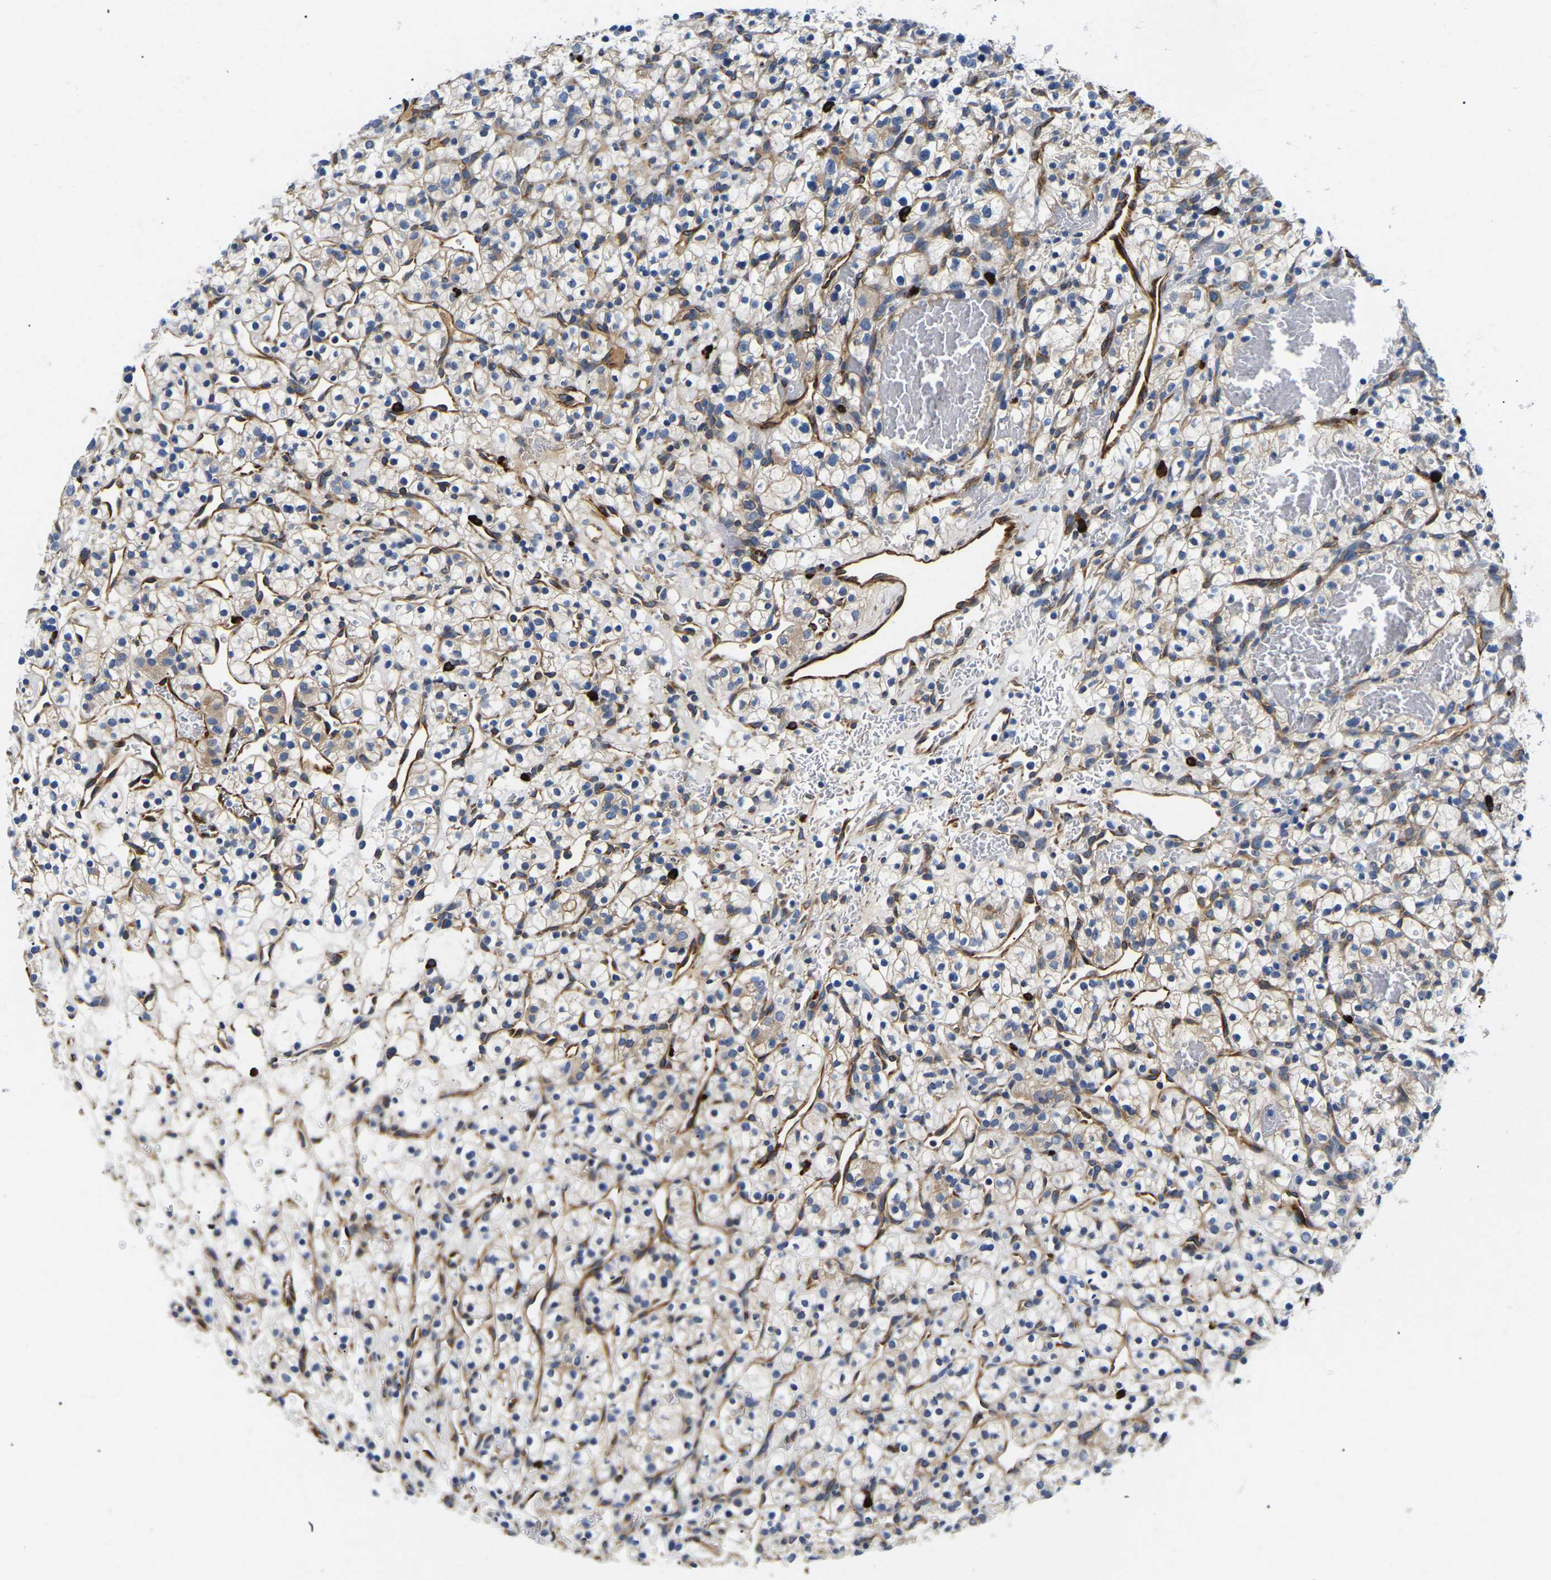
{"staining": {"intensity": "weak", "quantity": "<25%", "location": "cytoplasmic/membranous"}, "tissue": "renal cancer", "cell_type": "Tumor cells", "image_type": "cancer", "snomed": [{"axis": "morphology", "description": "Adenocarcinoma, NOS"}, {"axis": "topography", "description": "Kidney"}], "caption": "Immunohistochemistry (IHC) histopathology image of neoplastic tissue: human adenocarcinoma (renal) stained with DAB reveals no significant protein positivity in tumor cells.", "gene": "DUSP8", "patient": {"sex": "female", "age": 57}}